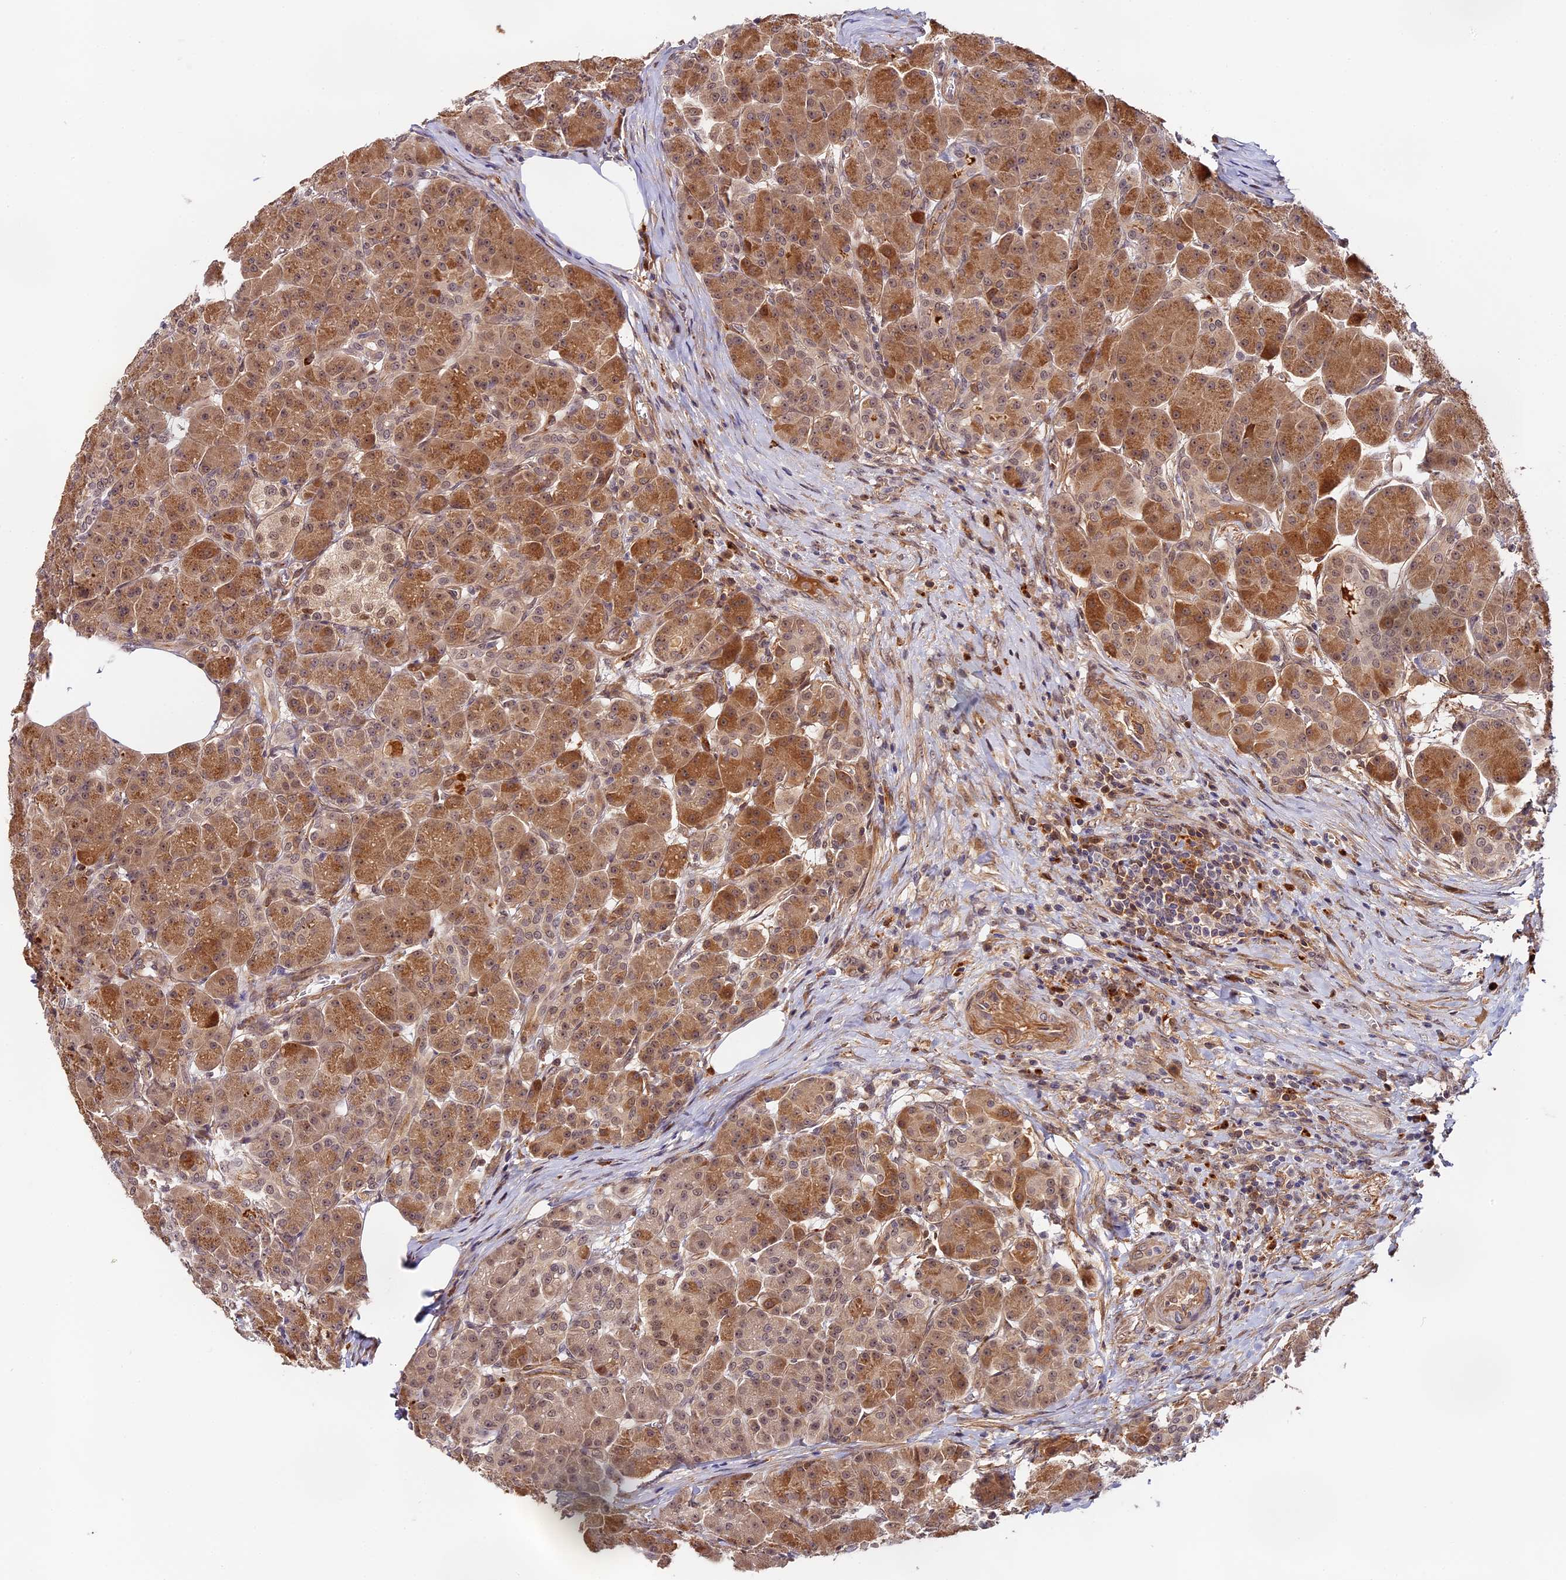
{"staining": {"intensity": "moderate", "quantity": ">75%", "location": "cytoplasmic/membranous,nuclear"}, "tissue": "pancreas", "cell_type": "Exocrine glandular cells", "image_type": "normal", "snomed": [{"axis": "morphology", "description": "Normal tissue, NOS"}, {"axis": "topography", "description": "Pancreas"}], "caption": "A medium amount of moderate cytoplasmic/membranous,nuclear staining is identified in about >75% of exocrine glandular cells in unremarkable pancreas.", "gene": "IMPACT", "patient": {"sex": "male", "age": 63}}